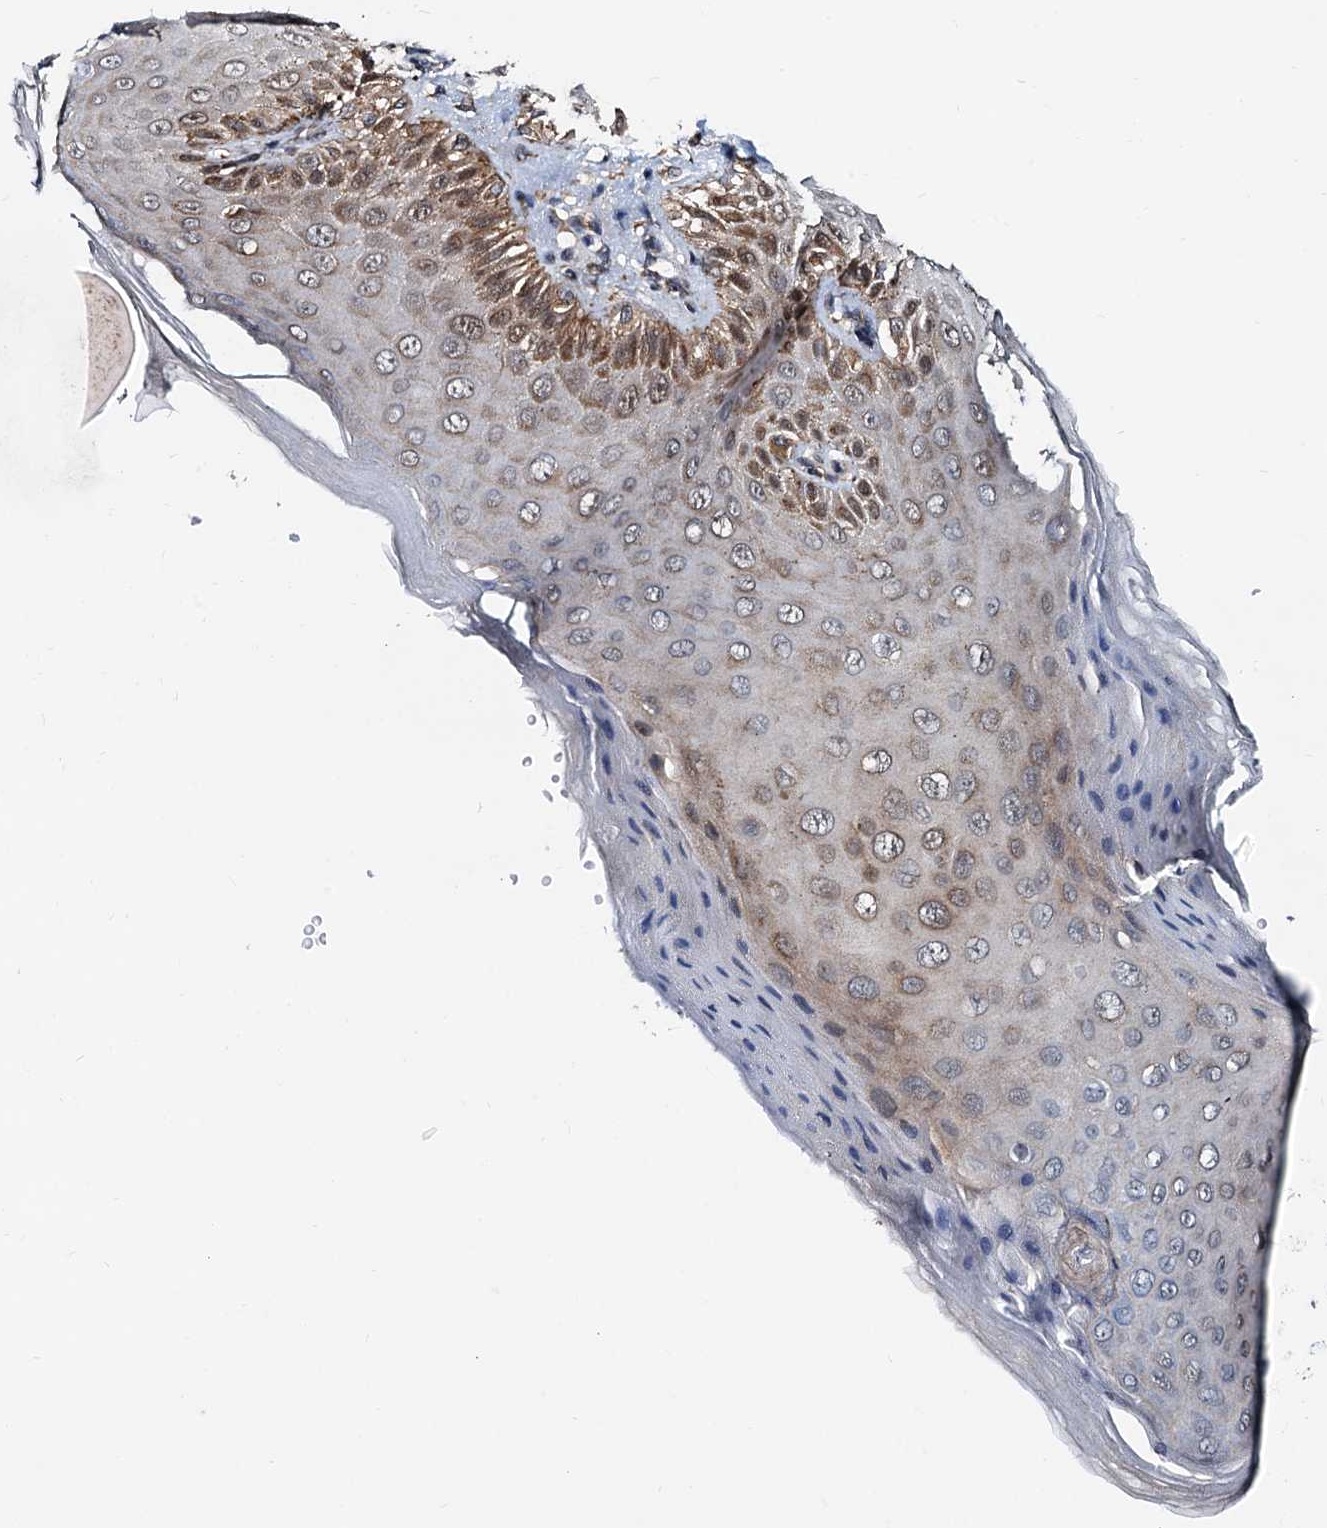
{"staining": {"intensity": "moderate", "quantity": "25%-75%", "location": "cytoplasmic/membranous,nuclear"}, "tissue": "skin", "cell_type": "Epidermal cells", "image_type": "normal", "snomed": [{"axis": "morphology", "description": "Normal tissue, NOS"}, {"axis": "topography", "description": "Anal"}], "caption": "Moderate cytoplasmic/membranous,nuclear protein staining is present in about 25%-75% of epidermal cells in skin.", "gene": "MCMBP", "patient": {"sex": "male", "age": 44}}